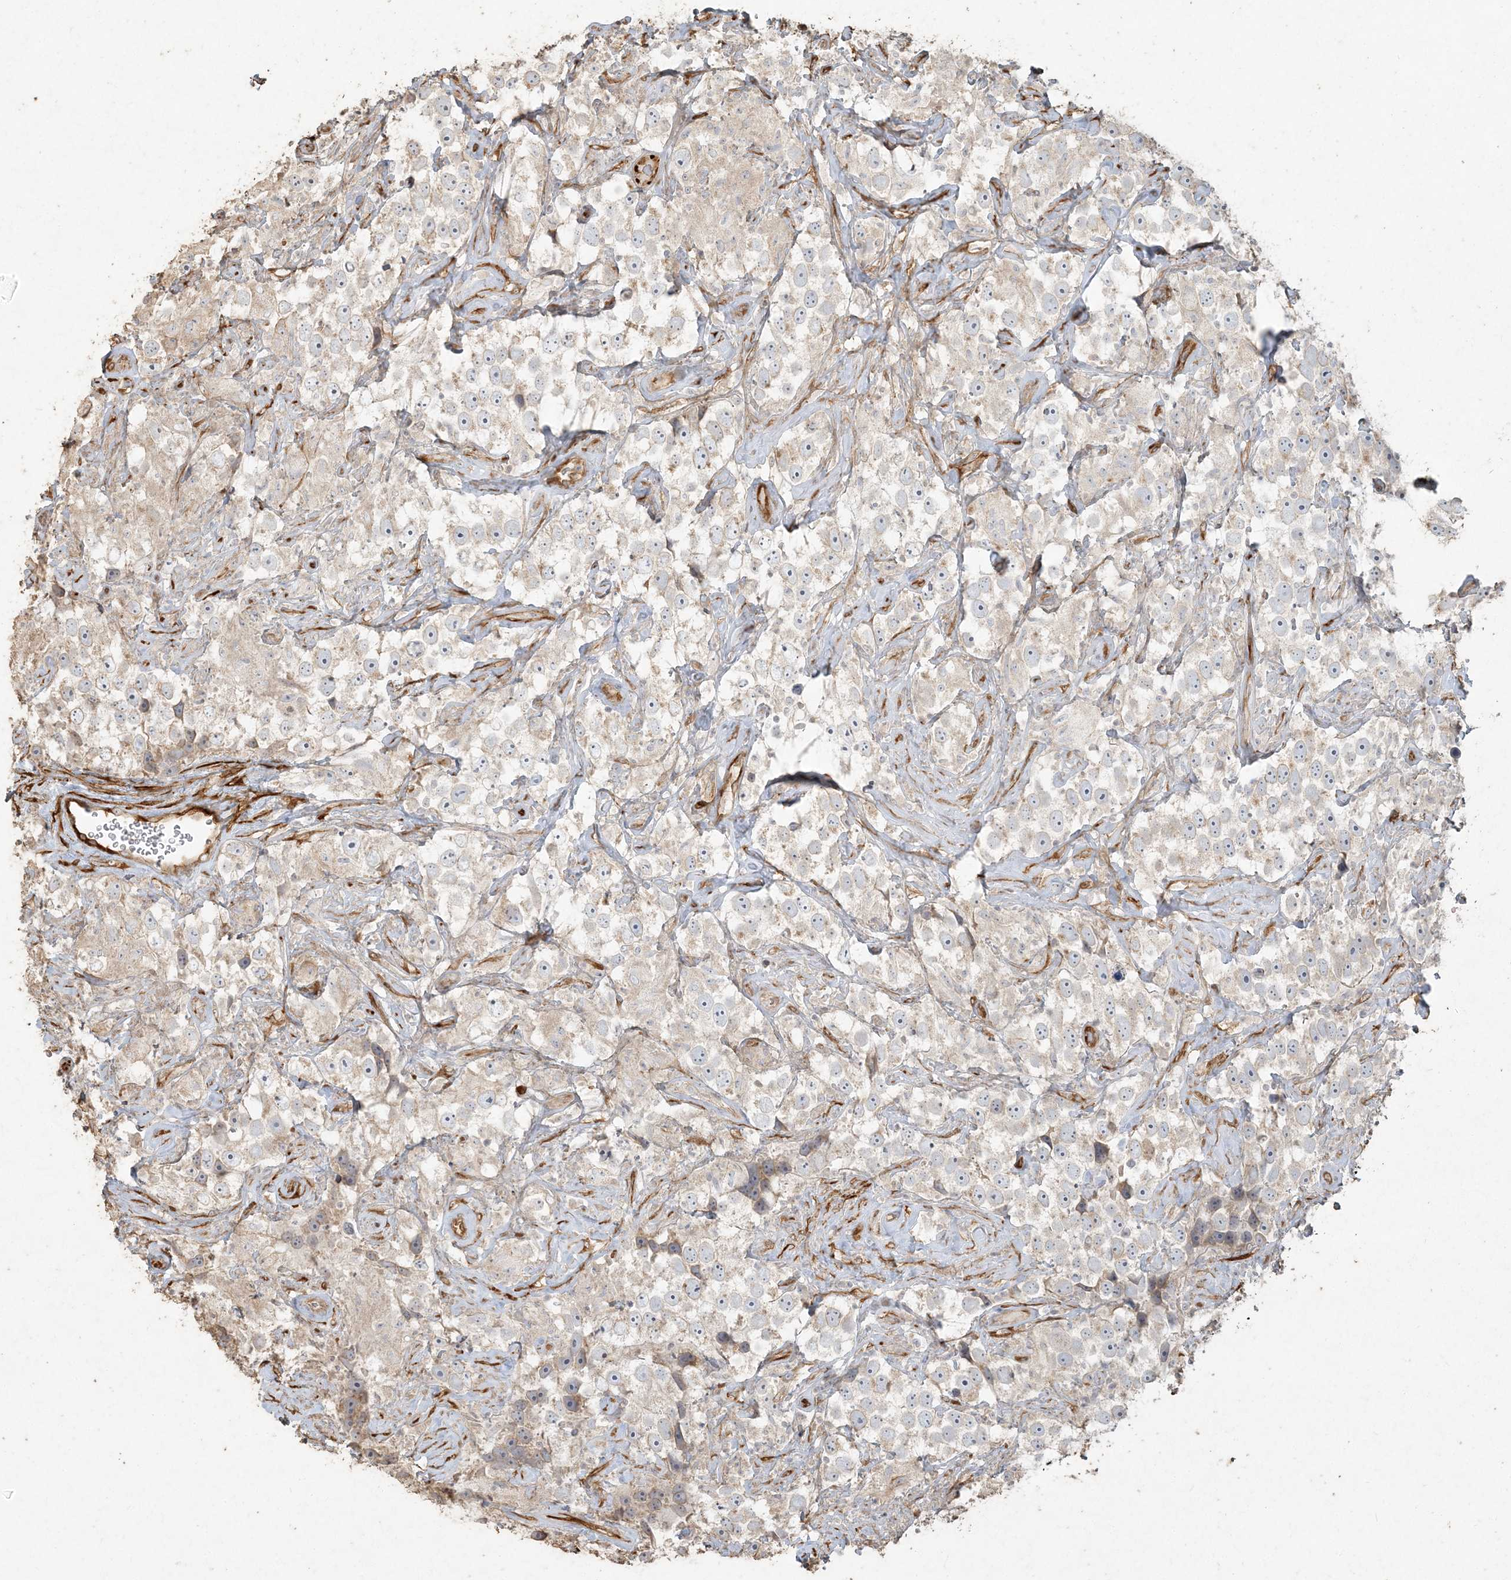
{"staining": {"intensity": "negative", "quantity": "none", "location": "none"}, "tissue": "testis cancer", "cell_type": "Tumor cells", "image_type": "cancer", "snomed": [{"axis": "morphology", "description": "Seminoma, NOS"}, {"axis": "topography", "description": "Testis"}], "caption": "Immunohistochemical staining of testis cancer exhibits no significant staining in tumor cells.", "gene": "RNF145", "patient": {"sex": "male", "age": 49}}